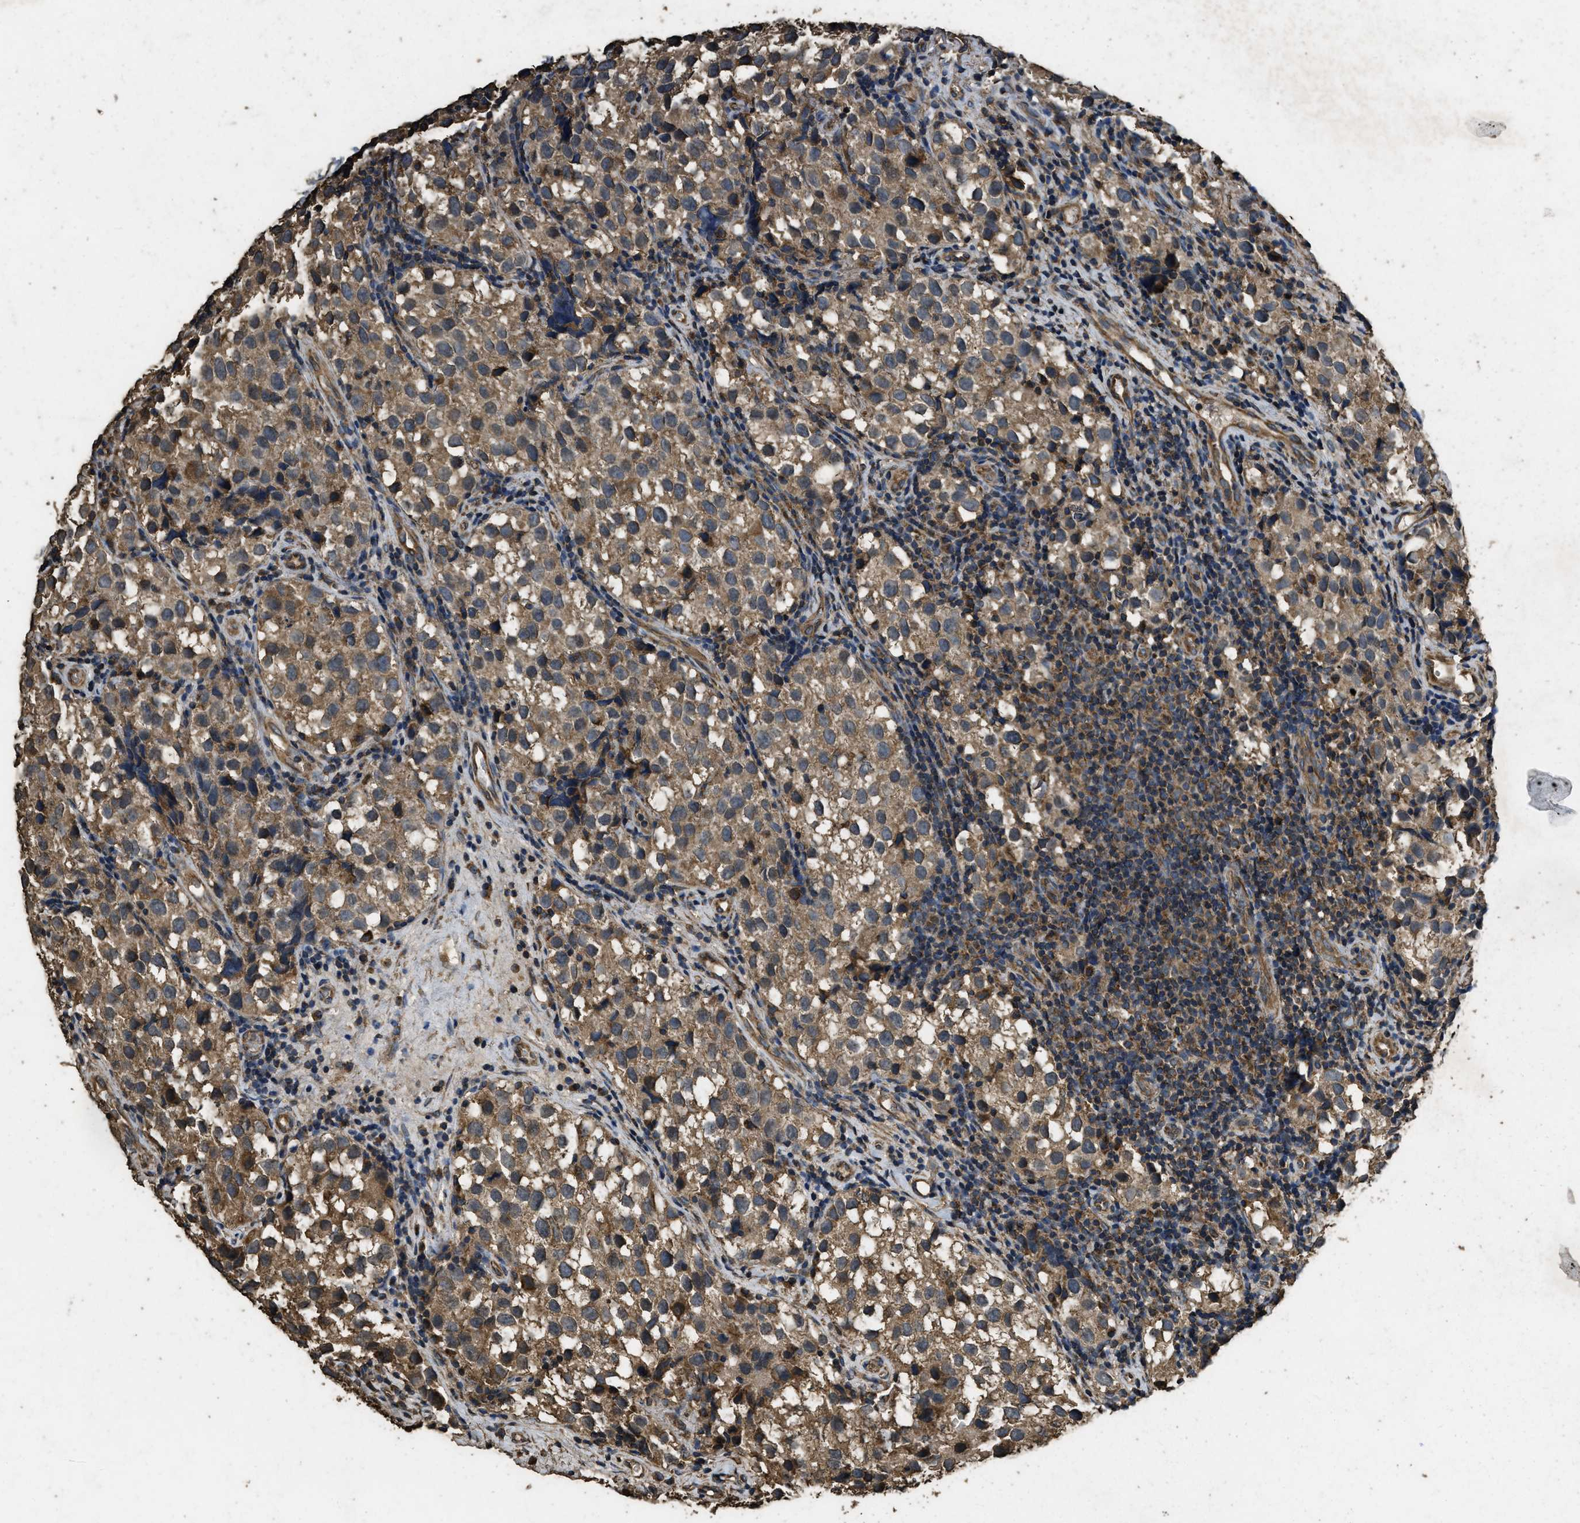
{"staining": {"intensity": "moderate", "quantity": ">75%", "location": "cytoplasmic/membranous"}, "tissue": "testis cancer", "cell_type": "Tumor cells", "image_type": "cancer", "snomed": [{"axis": "morphology", "description": "Seminoma, NOS"}, {"axis": "topography", "description": "Testis"}], "caption": "An immunohistochemistry photomicrograph of tumor tissue is shown. Protein staining in brown shows moderate cytoplasmic/membranous positivity in testis cancer within tumor cells.", "gene": "CYRIA", "patient": {"sex": "male", "age": 39}}